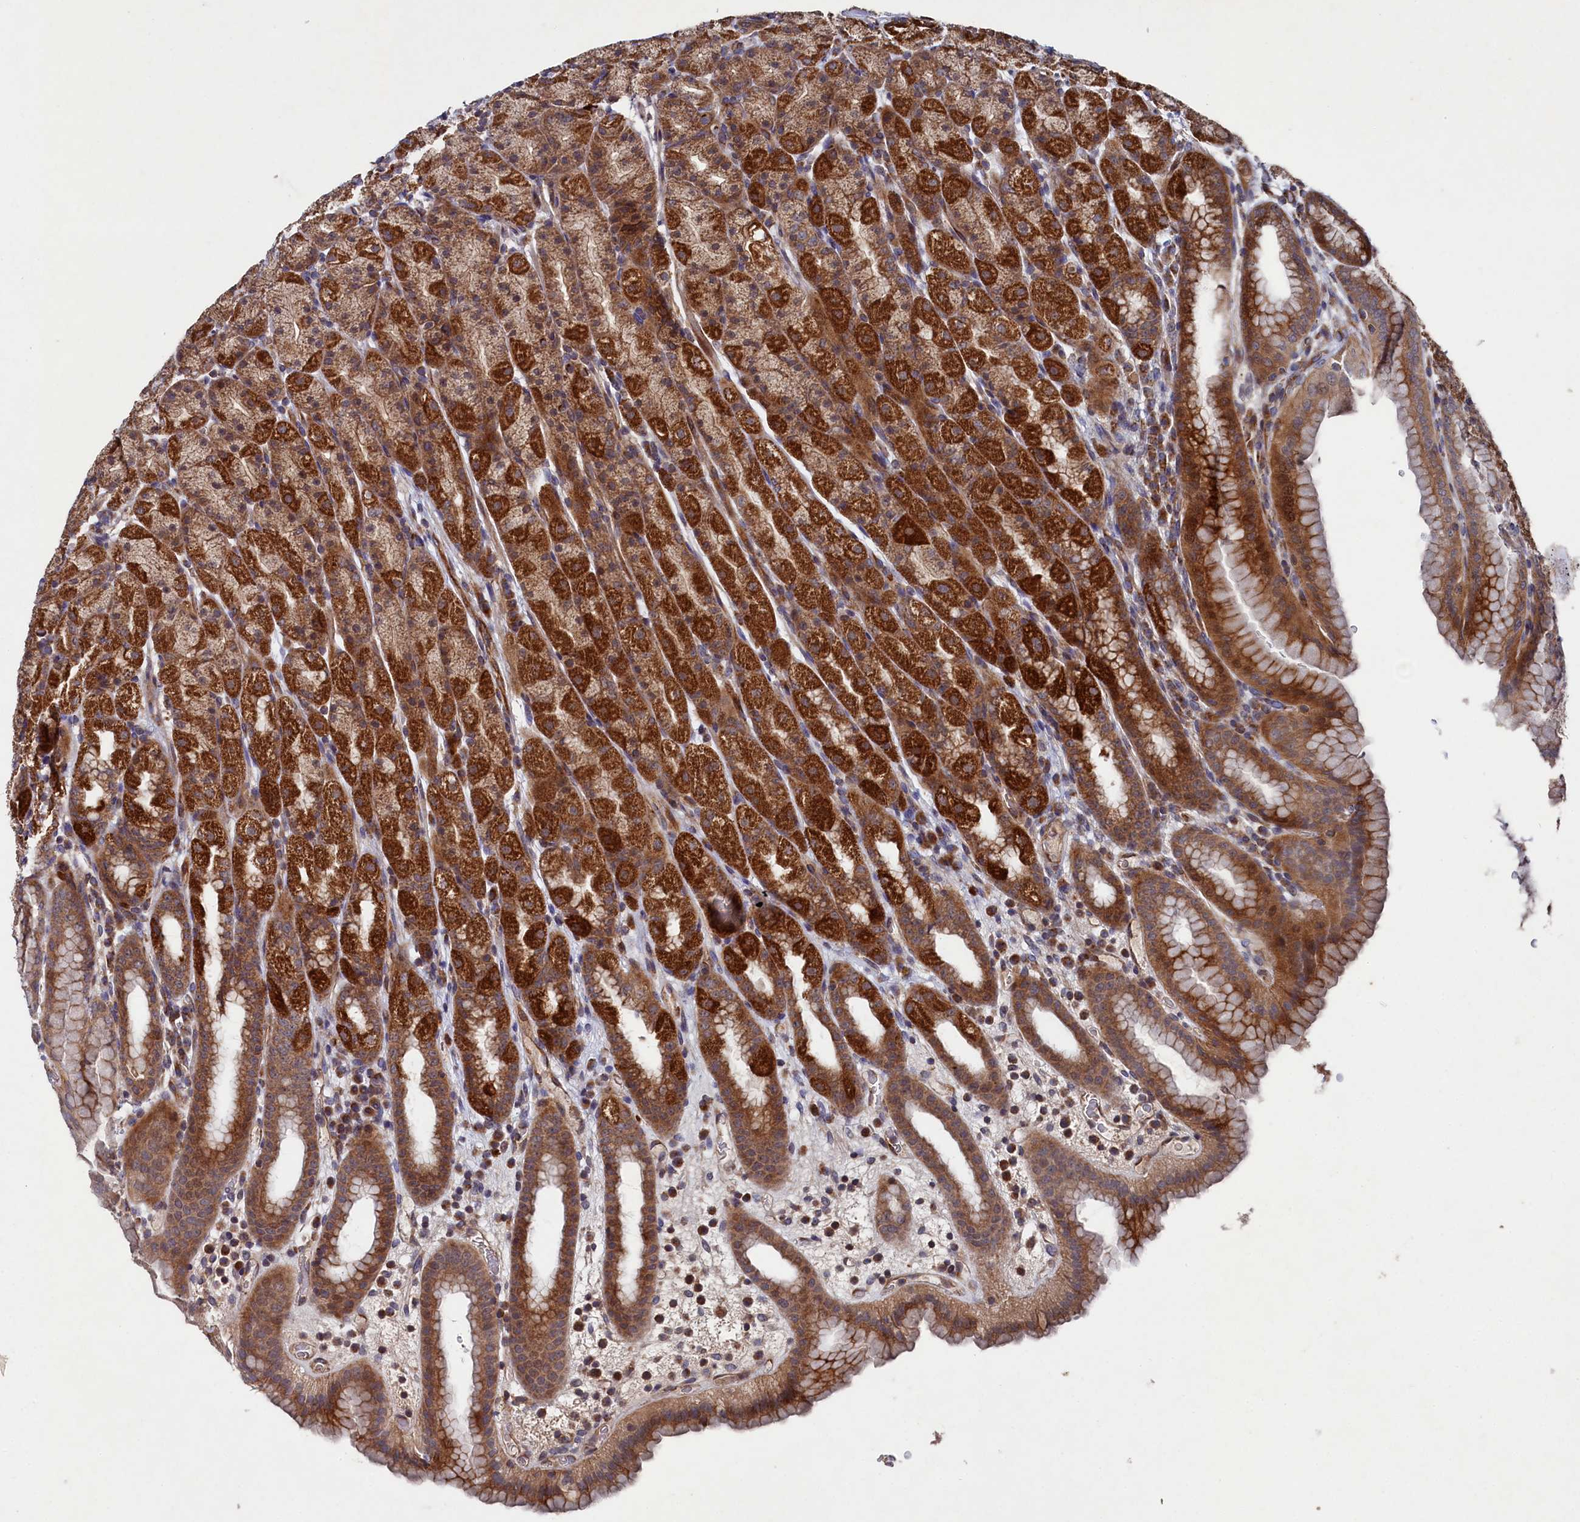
{"staining": {"intensity": "strong", "quantity": ">75%", "location": "cytoplasmic/membranous"}, "tissue": "stomach", "cell_type": "Glandular cells", "image_type": "normal", "snomed": [{"axis": "morphology", "description": "Normal tissue, NOS"}, {"axis": "topography", "description": "Stomach, upper"}], "caption": "About >75% of glandular cells in unremarkable human stomach demonstrate strong cytoplasmic/membranous protein expression as visualized by brown immunohistochemical staining.", "gene": "SUPV3L1", "patient": {"sex": "male", "age": 68}}